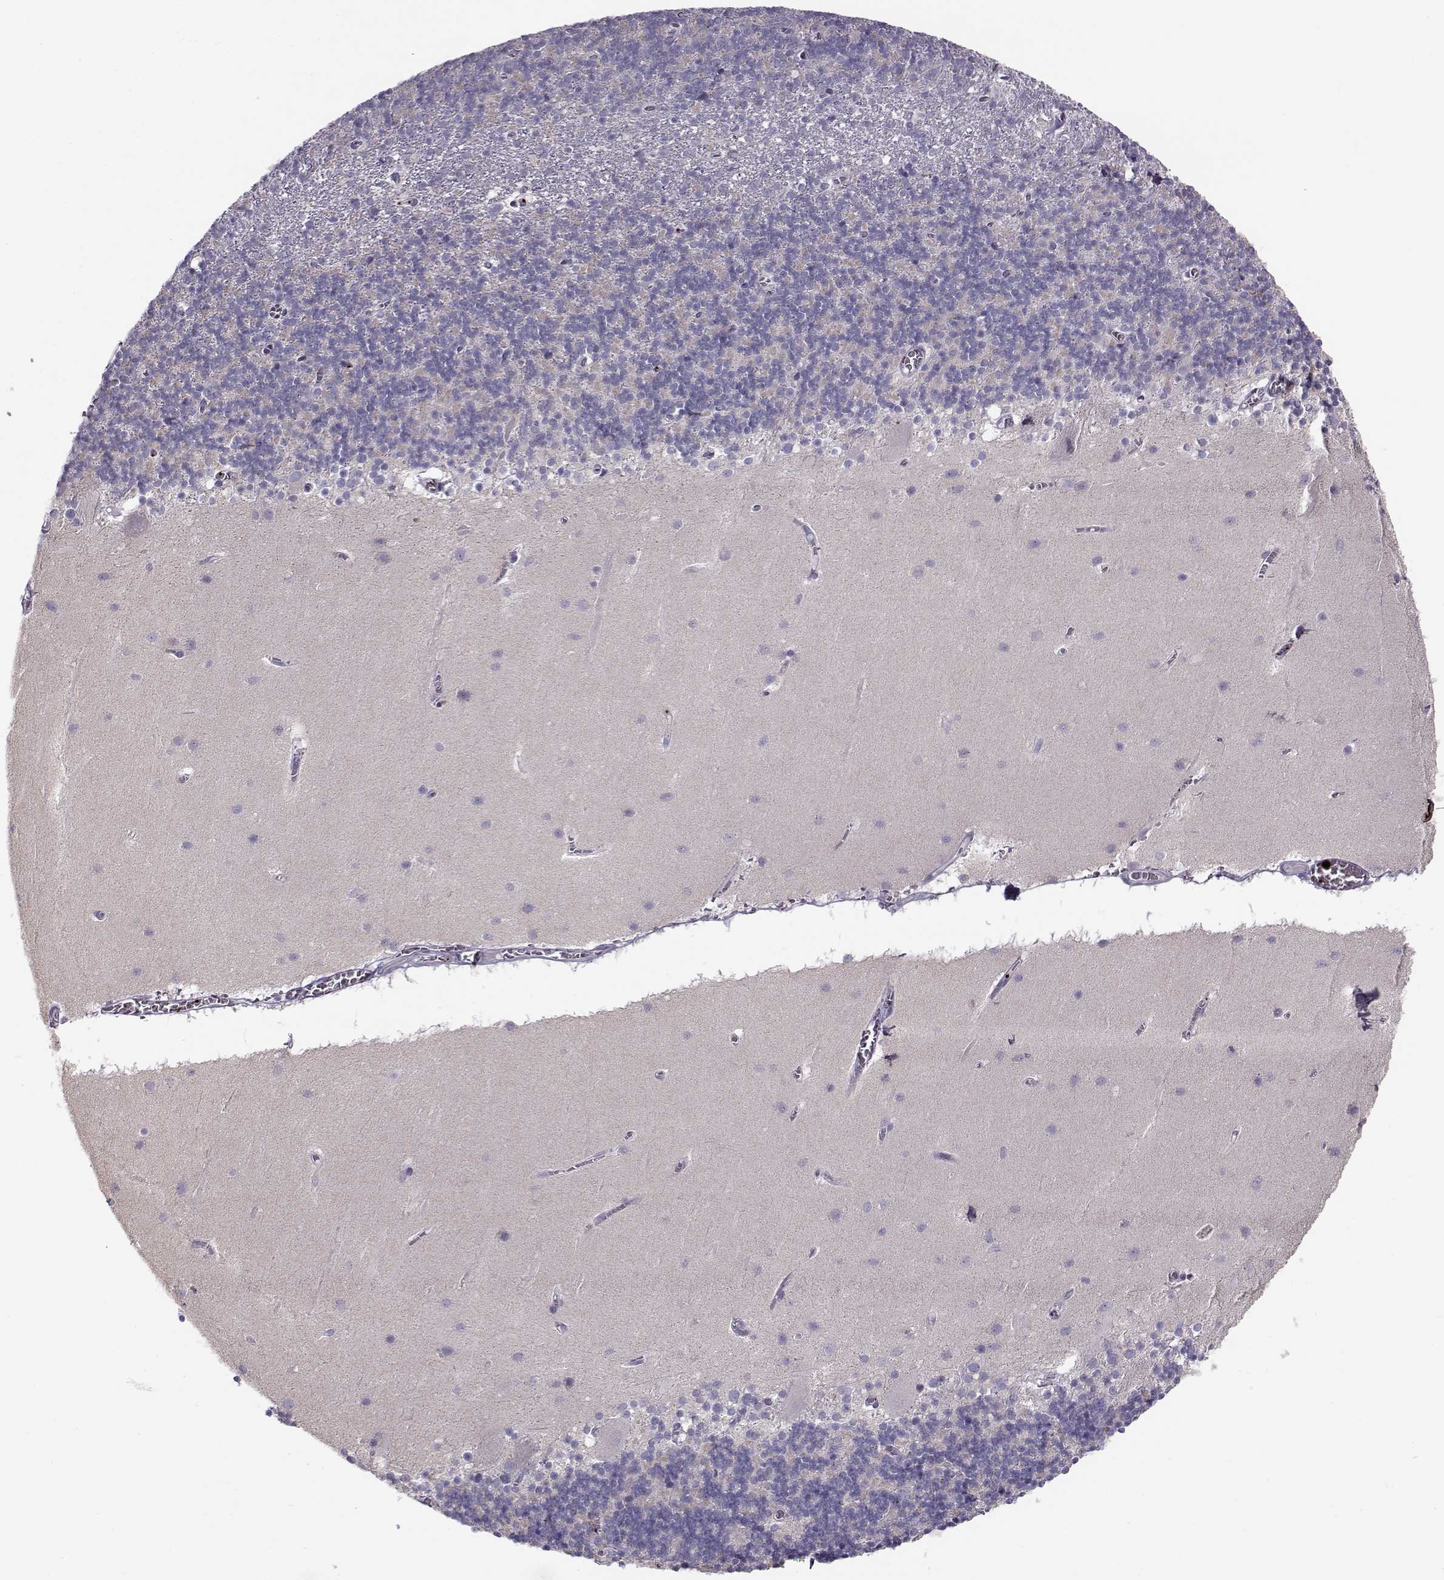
{"staining": {"intensity": "negative", "quantity": "none", "location": "none"}, "tissue": "cerebellum", "cell_type": "Cells in granular layer", "image_type": "normal", "snomed": [{"axis": "morphology", "description": "Normal tissue, NOS"}, {"axis": "topography", "description": "Cerebellum"}], "caption": "This is an immunohistochemistry micrograph of normal human cerebellum. There is no positivity in cells in granular layer.", "gene": "KLF17", "patient": {"sex": "male", "age": 70}}